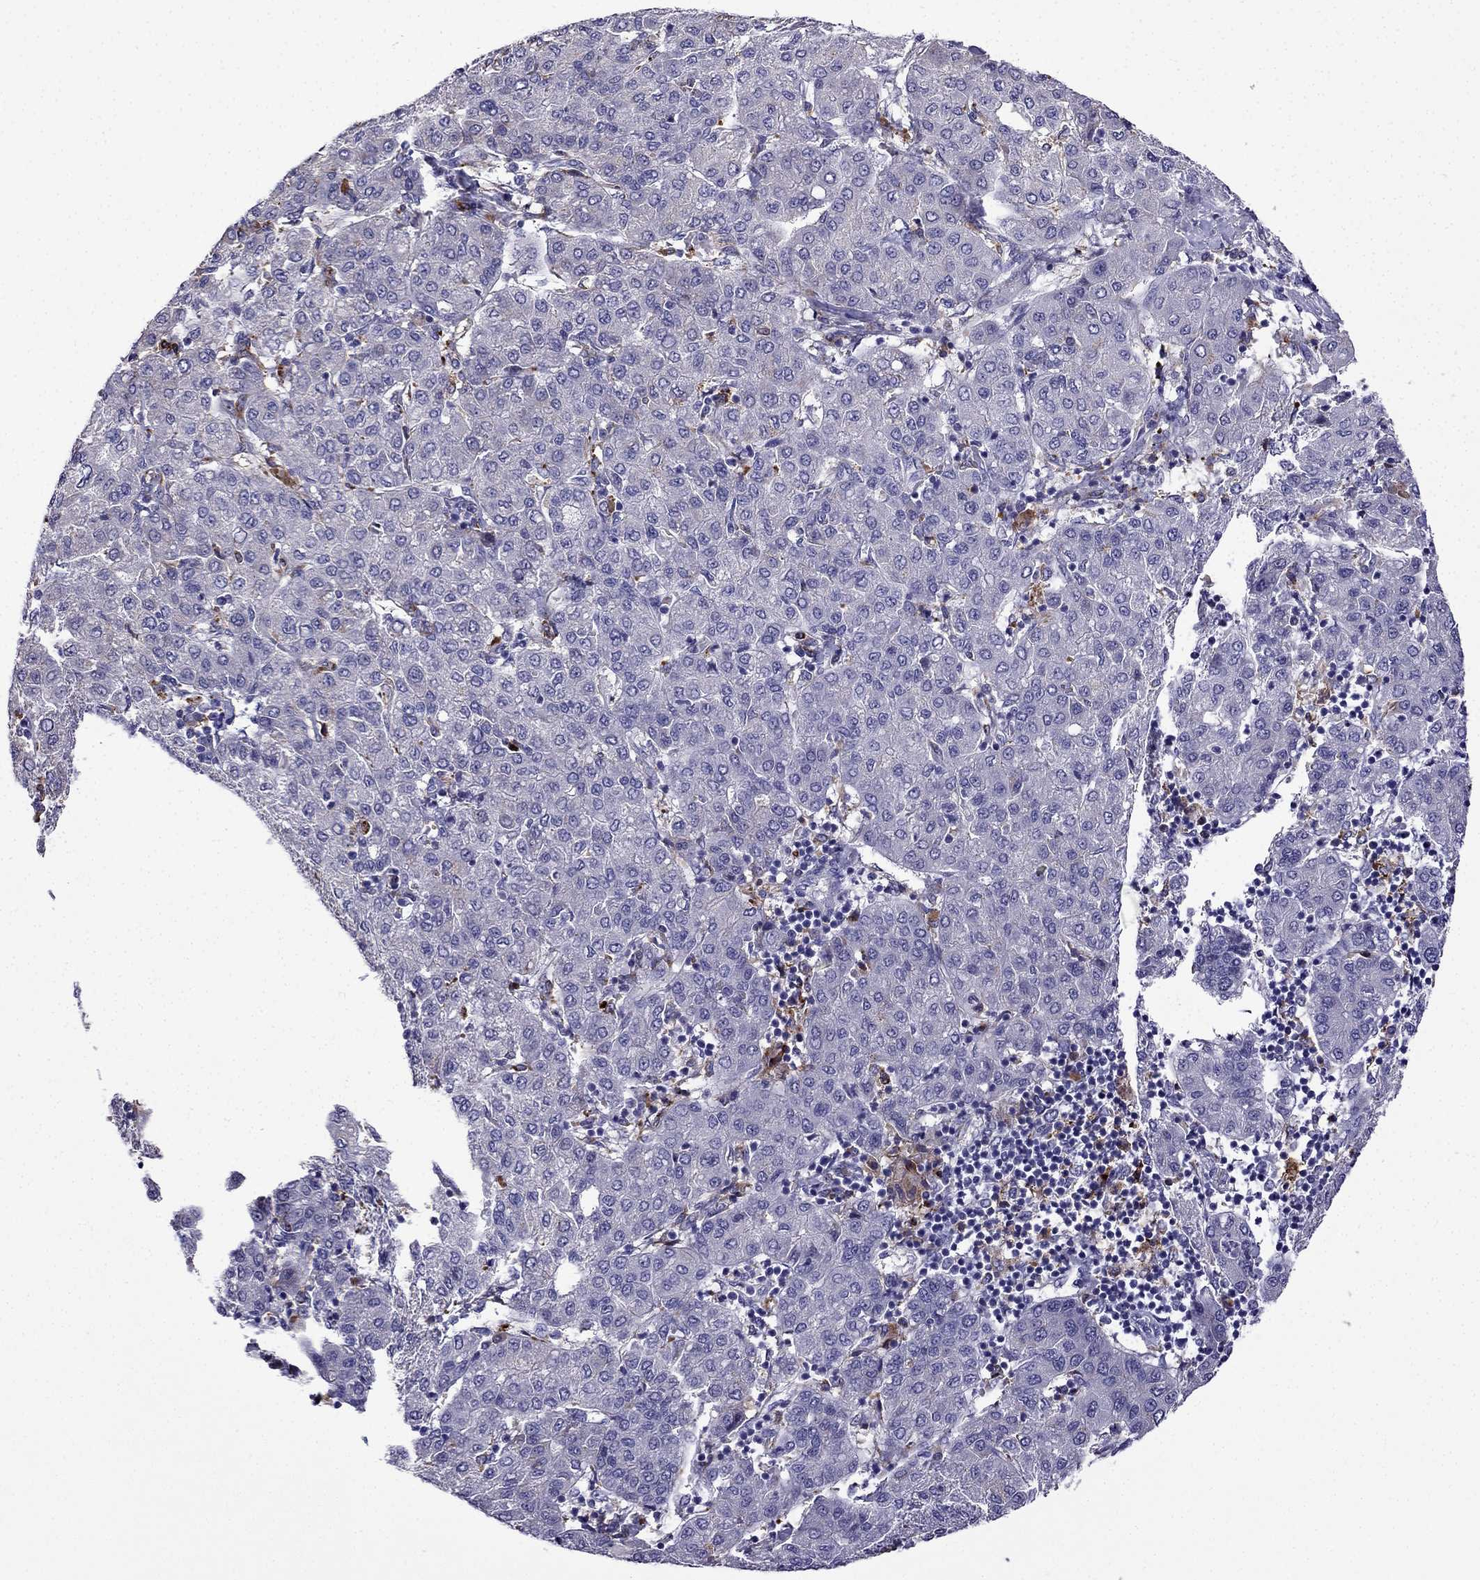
{"staining": {"intensity": "negative", "quantity": "none", "location": "none"}, "tissue": "liver cancer", "cell_type": "Tumor cells", "image_type": "cancer", "snomed": [{"axis": "morphology", "description": "Carcinoma, Hepatocellular, NOS"}, {"axis": "topography", "description": "Liver"}], "caption": "IHC of liver cancer (hepatocellular carcinoma) shows no positivity in tumor cells.", "gene": "TSSK4", "patient": {"sex": "male", "age": 65}}